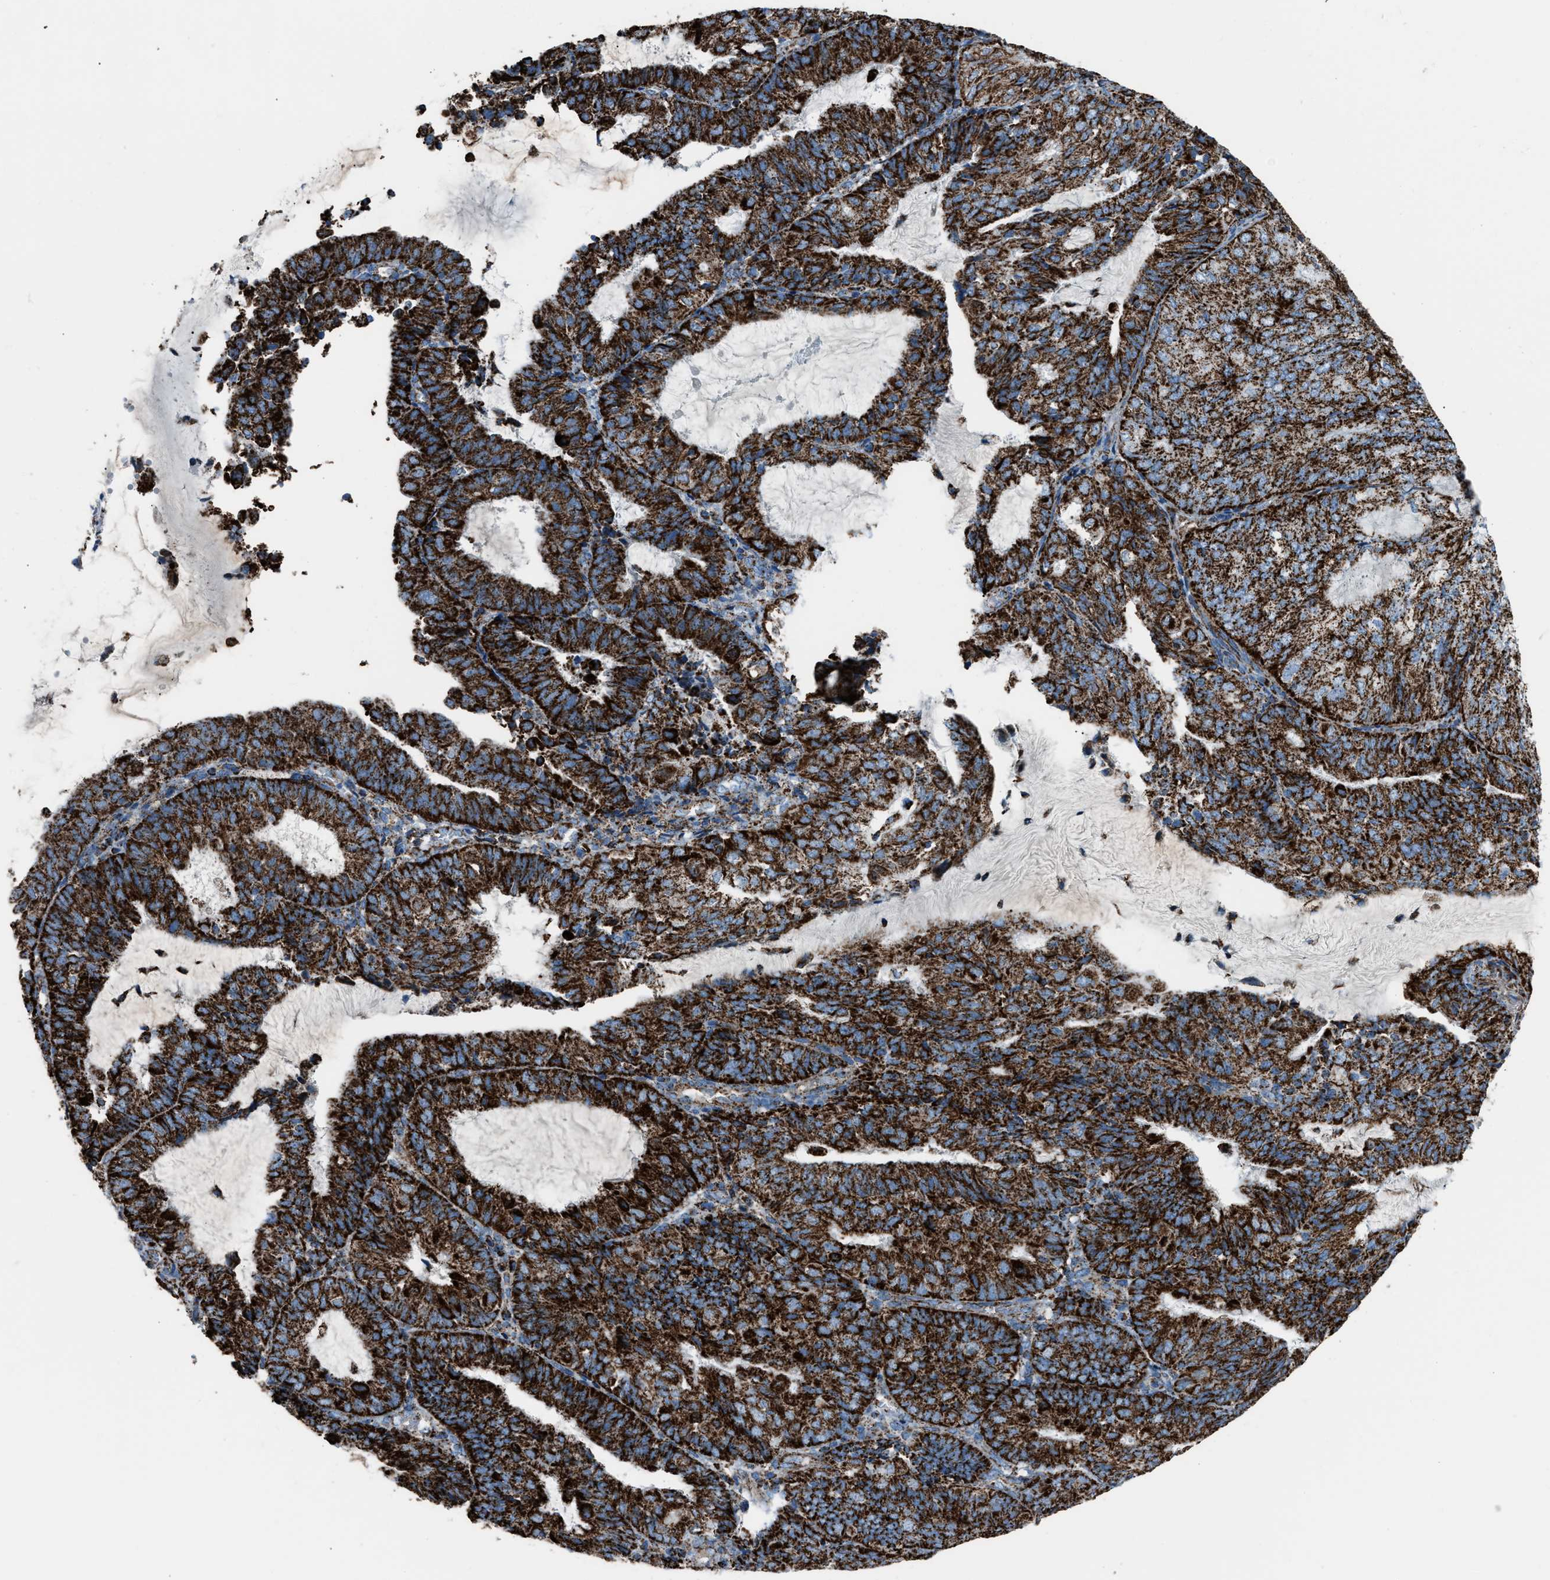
{"staining": {"intensity": "strong", "quantity": ">75%", "location": "cytoplasmic/membranous"}, "tissue": "endometrial cancer", "cell_type": "Tumor cells", "image_type": "cancer", "snomed": [{"axis": "morphology", "description": "Adenocarcinoma, NOS"}, {"axis": "topography", "description": "Endometrium"}], "caption": "High-power microscopy captured an IHC micrograph of adenocarcinoma (endometrial), revealing strong cytoplasmic/membranous expression in about >75% of tumor cells.", "gene": "MDH2", "patient": {"sex": "female", "age": 81}}